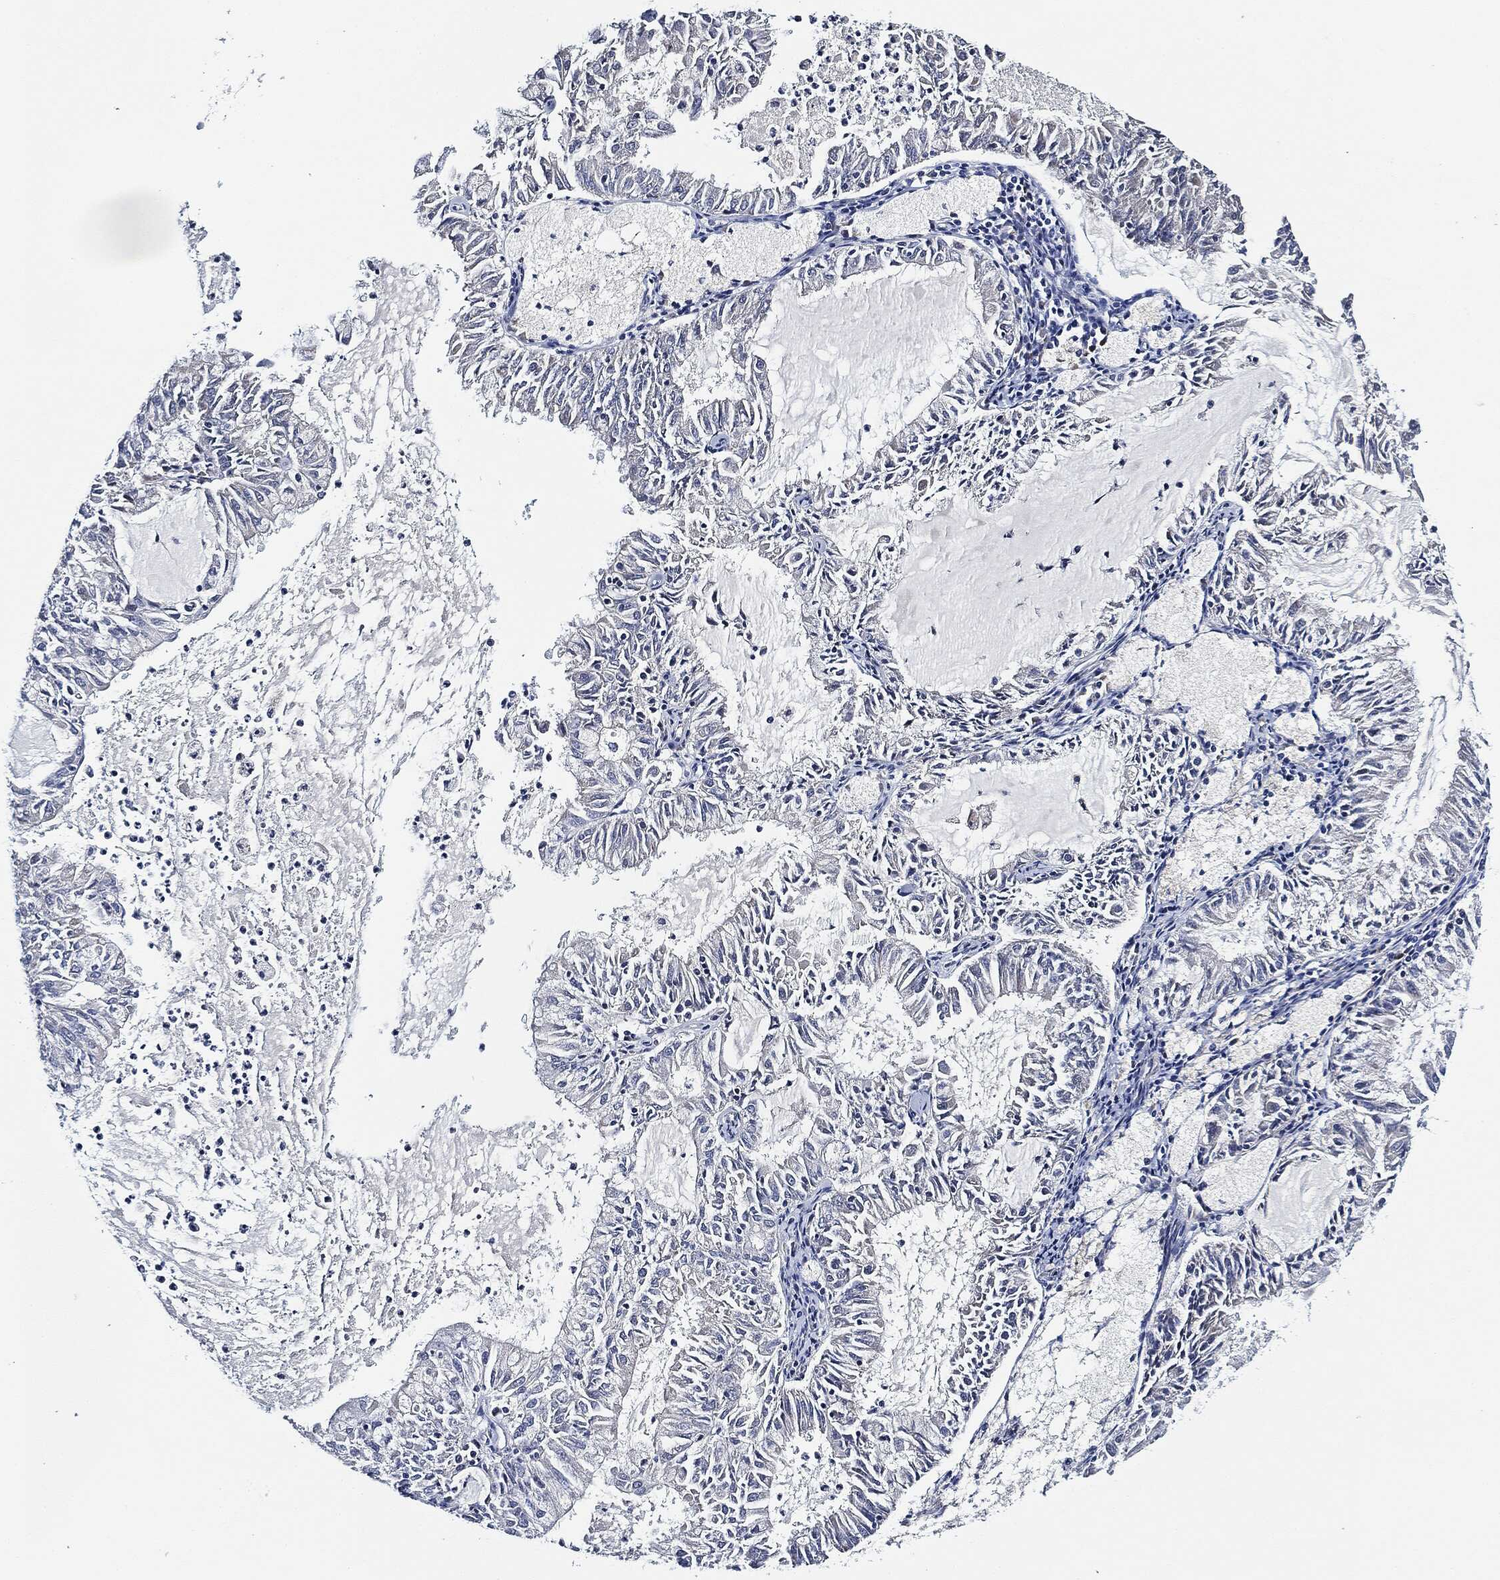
{"staining": {"intensity": "negative", "quantity": "none", "location": "none"}, "tissue": "endometrial cancer", "cell_type": "Tumor cells", "image_type": "cancer", "snomed": [{"axis": "morphology", "description": "Adenocarcinoma, NOS"}, {"axis": "topography", "description": "Endometrium"}], "caption": "A histopathology image of endometrial cancer stained for a protein displays no brown staining in tumor cells.", "gene": "THSD1", "patient": {"sex": "female", "age": 57}}